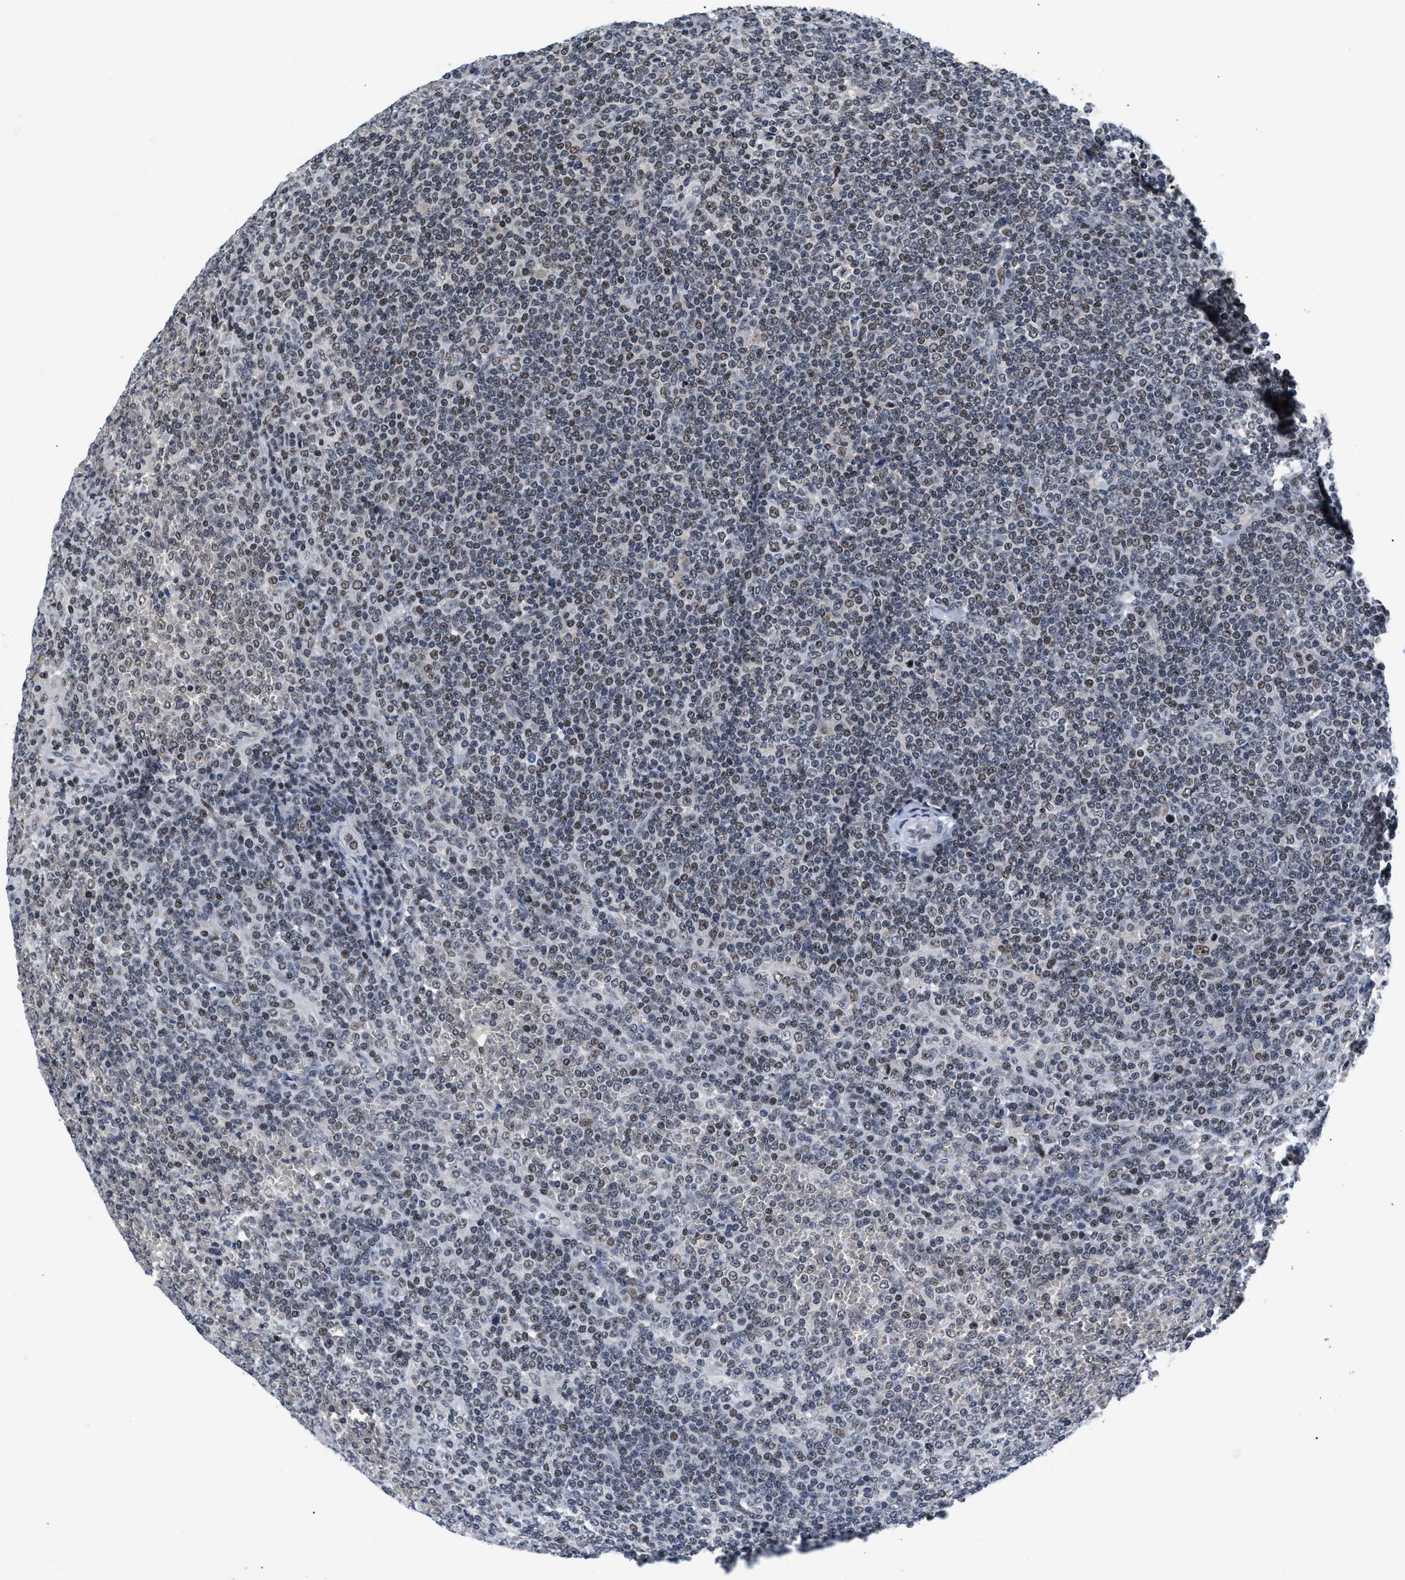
{"staining": {"intensity": "weak", "quantity": "25%-75%", "location": "nuclear"}, "tissue": "lymphoma", "cell_type": "Tumor cells", "image_type": "cancer", "snomed": [{"axis": "morphology", "description": "Malignant lymphoma, non-Hodgkin's type, Low grade"}, {"axis": "topography", "description": "Spleen"}], "caption": "Malignant lymphoma, non-Hodgkin's type (low-grade) was stained to show a protein in brown. There is low levels of weak nuclear staining in about 25%-75% of tumor cells.", "gene": "WDR81", "patient": {"sex": "female", "age": 19}}